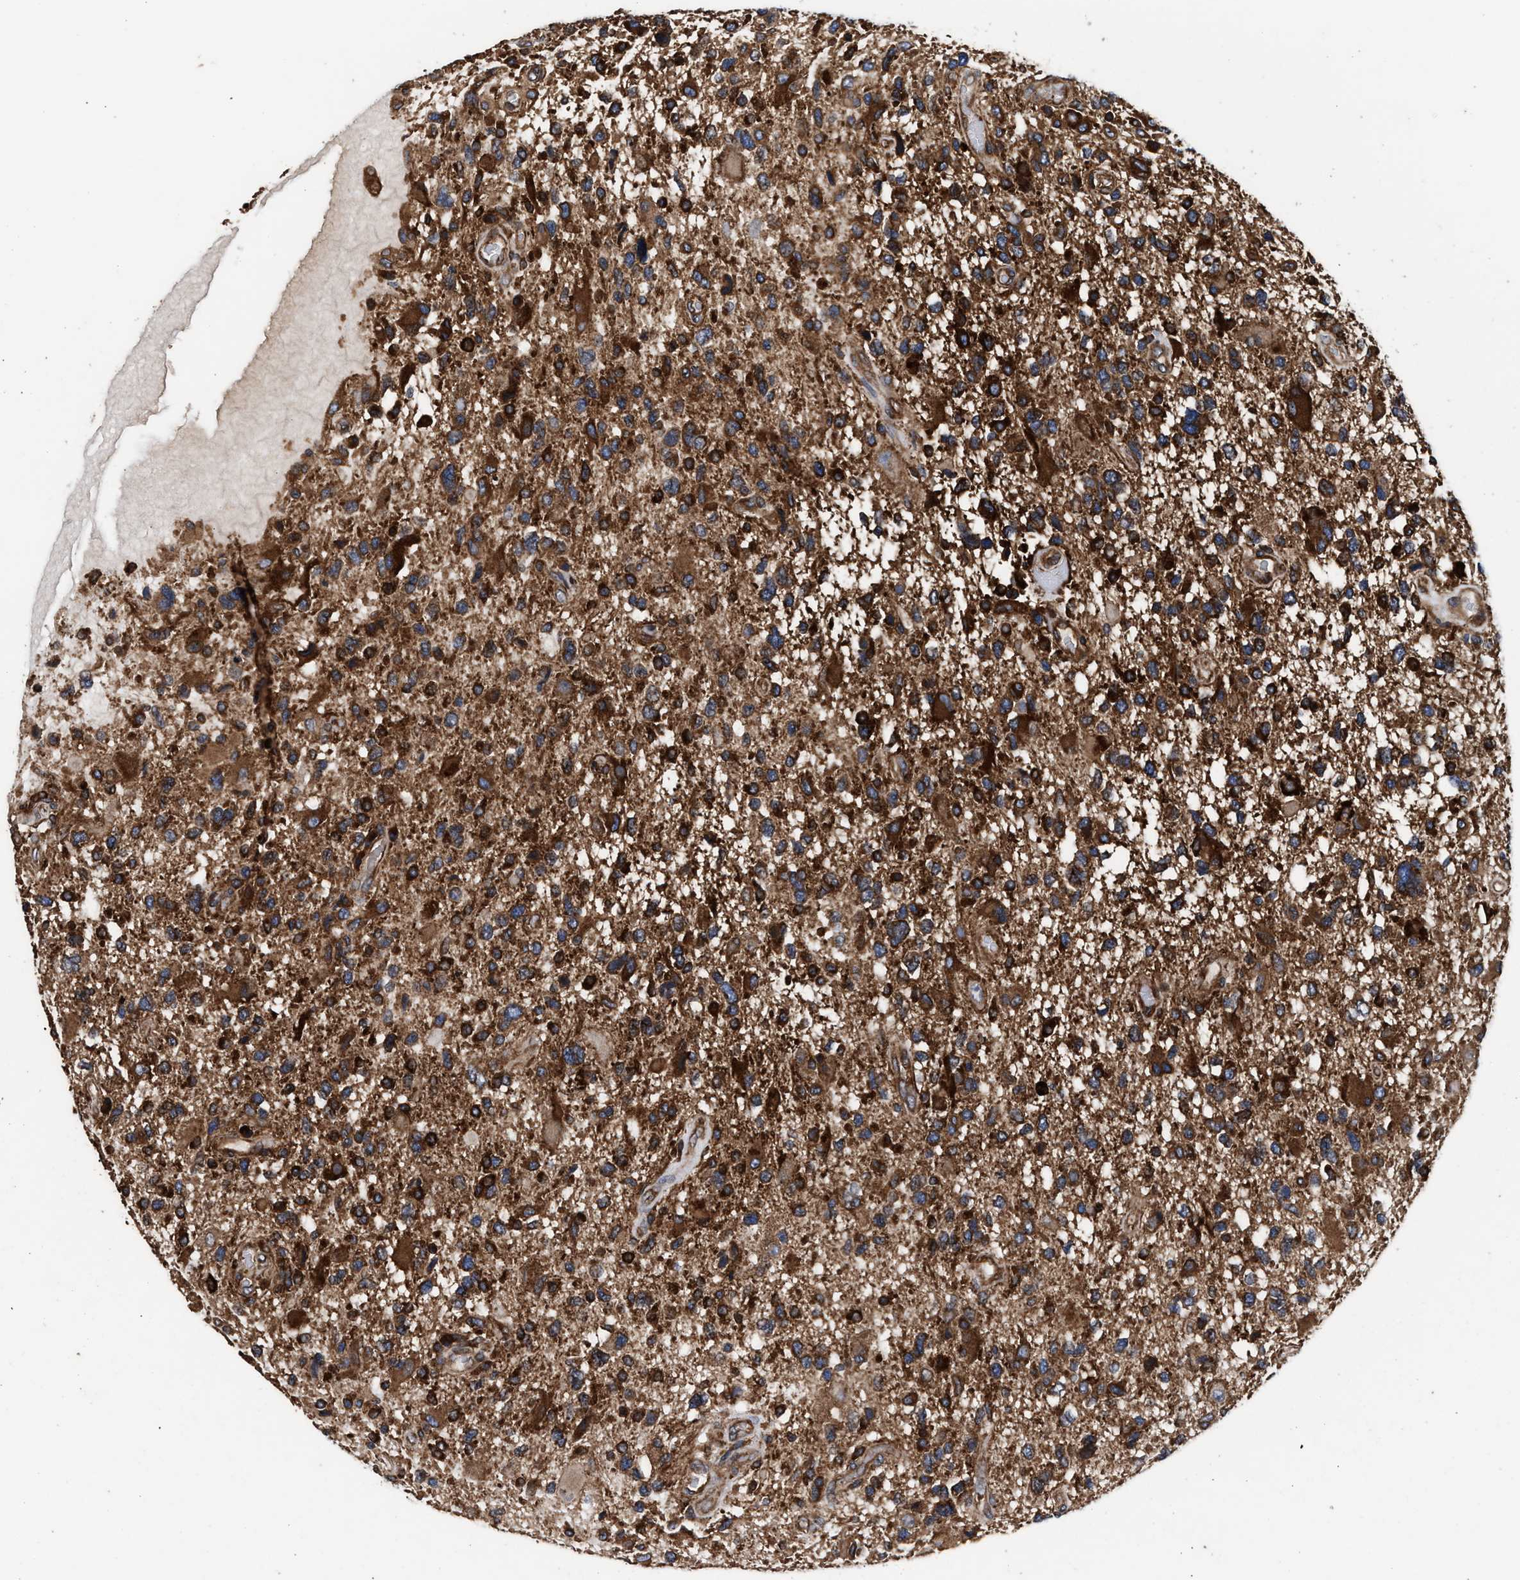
{"staining": {"intensity": "strong", "quantity": ">75%", "location": "cytoplasmic/membranous"}, "tissue": "glioma", "cell_type": "Tumor cells", "image_type": "cancer", "snomed": [{"axis": "morphology", "description": "Glioma, malignant, High grade"}, {"axis": "topography", "description": "Brain"}], "caption": "There is high levels of strong cytoplasmic/membranous staining in tumor cells of high-grade glioma (malignant), as demonstrated by immunohistochemical staining (brown color).", "gene": "KYAT1", "patient": {"sex": "male", "age": 33}}